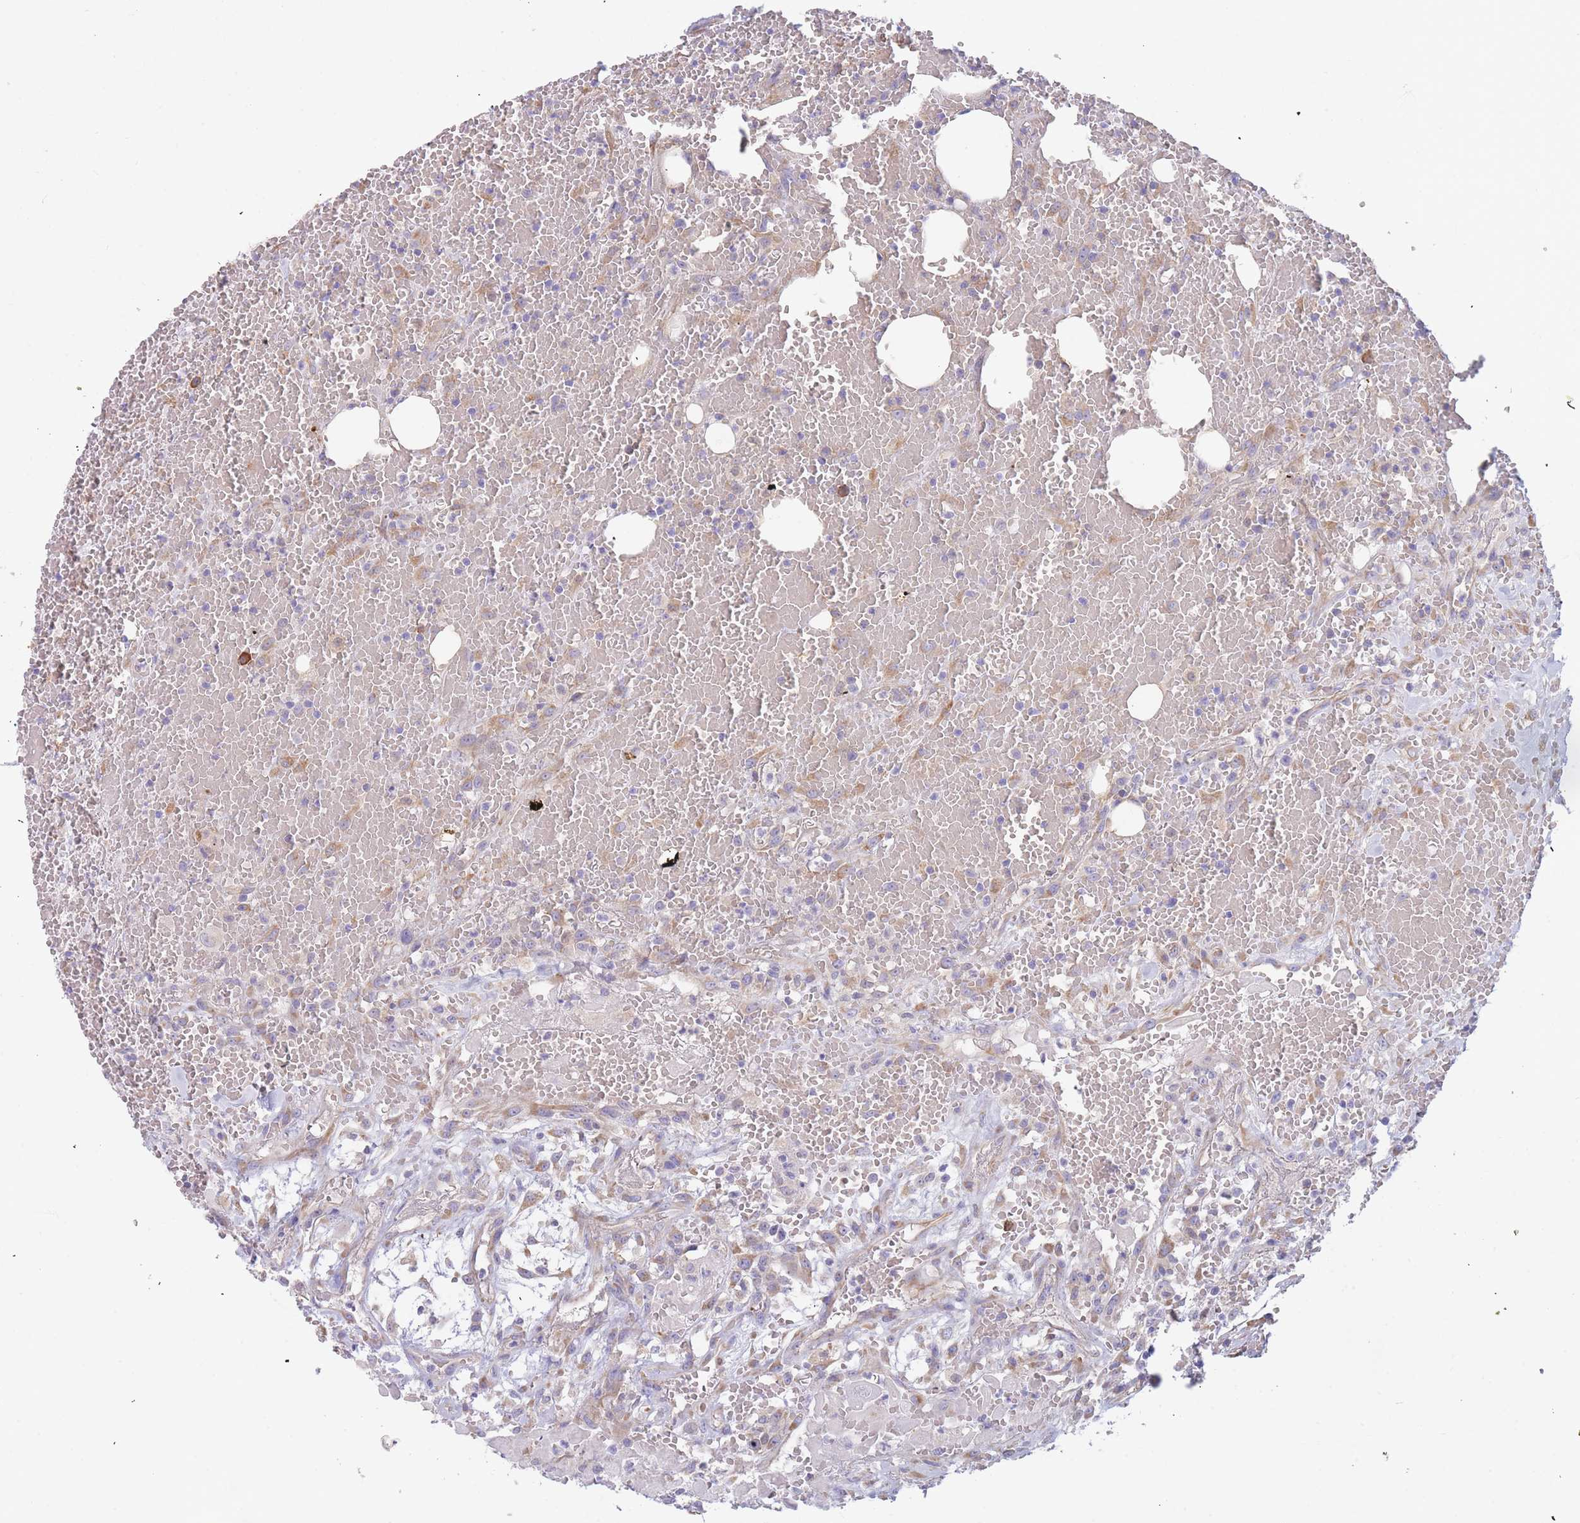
{"staining": {"intensity": "weak", "quantity": "25%-75%", "location": "cytoplasmic/membranous"}, "tissue": "head and neck cancer", "cell_type": "Tumor cells", "image_type": "cancer", "snomed": [{"axis": "morphology", "description": "Squamous cell carcinoma, NOS"}, {"axis": "topography", "description": "Head-Neck"}], "caption": "Protein analysis of head and neck cancer tissue exhibits weak cytoplasmic/membranous positivity in about 25%-75% of tumor cells.", "gene": "SLC35E4", "patient": {"sex": "male", "age": 81}}